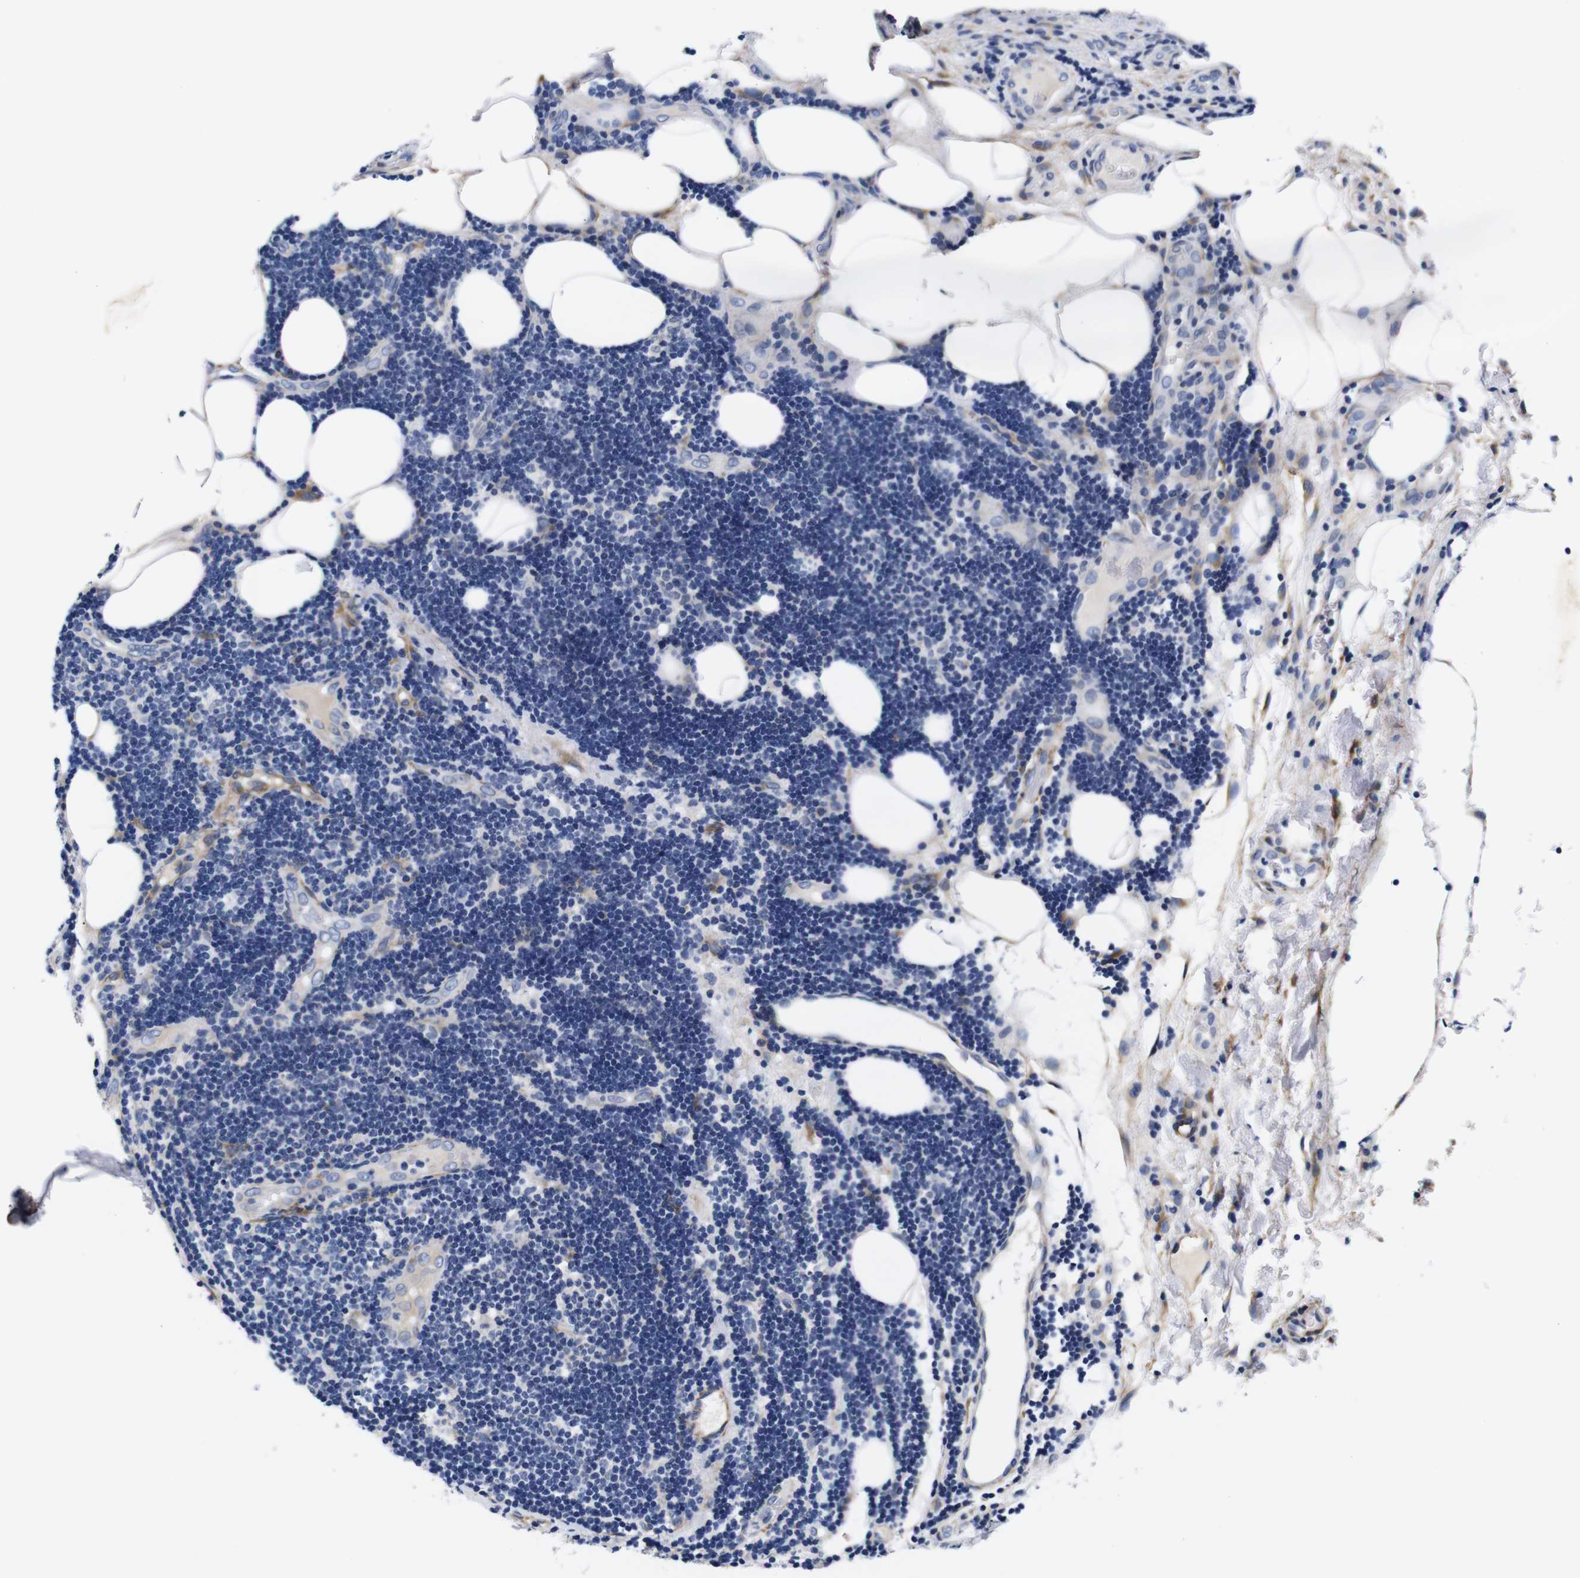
{"staining": {"intensity": "negative", "quantity": "none", "location": "none"}, "tissue": "lymphoma", "cell_type": "Tumor cells", "image_type": "cancer", "snomed": [{"axis": "morphology", "description": "Malignant lymphoma, non-Hodgkin's type, Low grade"}, {"axis": "topography", "description": "Lymph node"}], "caption": "Malignant lymphoma, non-Hodgkin's type (low-grade) was stained to show a protein in brown. There is no significant positivity in tumor cells.", "gene": "LRIG1", "patient": {"sex": "male", "age": 83}}